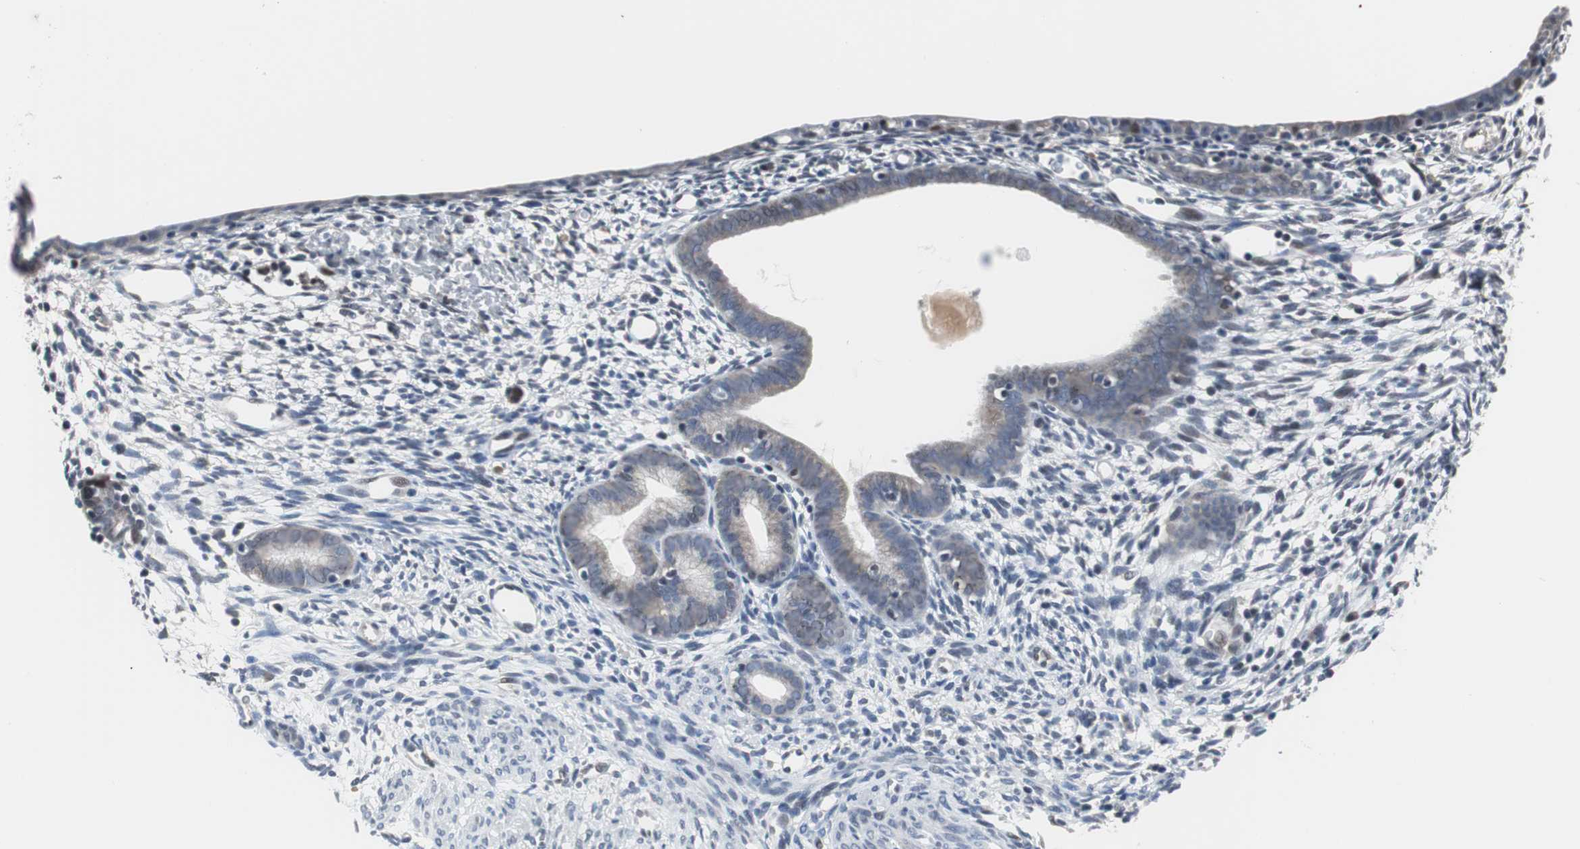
{"staining": {"intensity": "negative", "quantity": "none", "location": "none"}, "tissue": "endometrium", "cell_type": "Cells in endometrial stroma", "image_type": "normal", "snomed": [{"axis": "morphology", "description": "Normal tissue, NOS"}, {"axis": "morphology", "description": "Atrophy, NOS"}, {"axis": "topography", "description": "Uterus"}, {"axis": "topography", "description": "Endometrium"}], "caption": "Immunohistochemical staining of normal human endometrium reveals no significant staining in cells in endometrial stroma. (Stains: DAB (3,3'-diaminobenzidine) IHC with hematoxylin counter stain, Microscopy: brightfield microscopy at high magnification).", "gene": "TP63", "patient": {"sex": "female", "age": 68}}